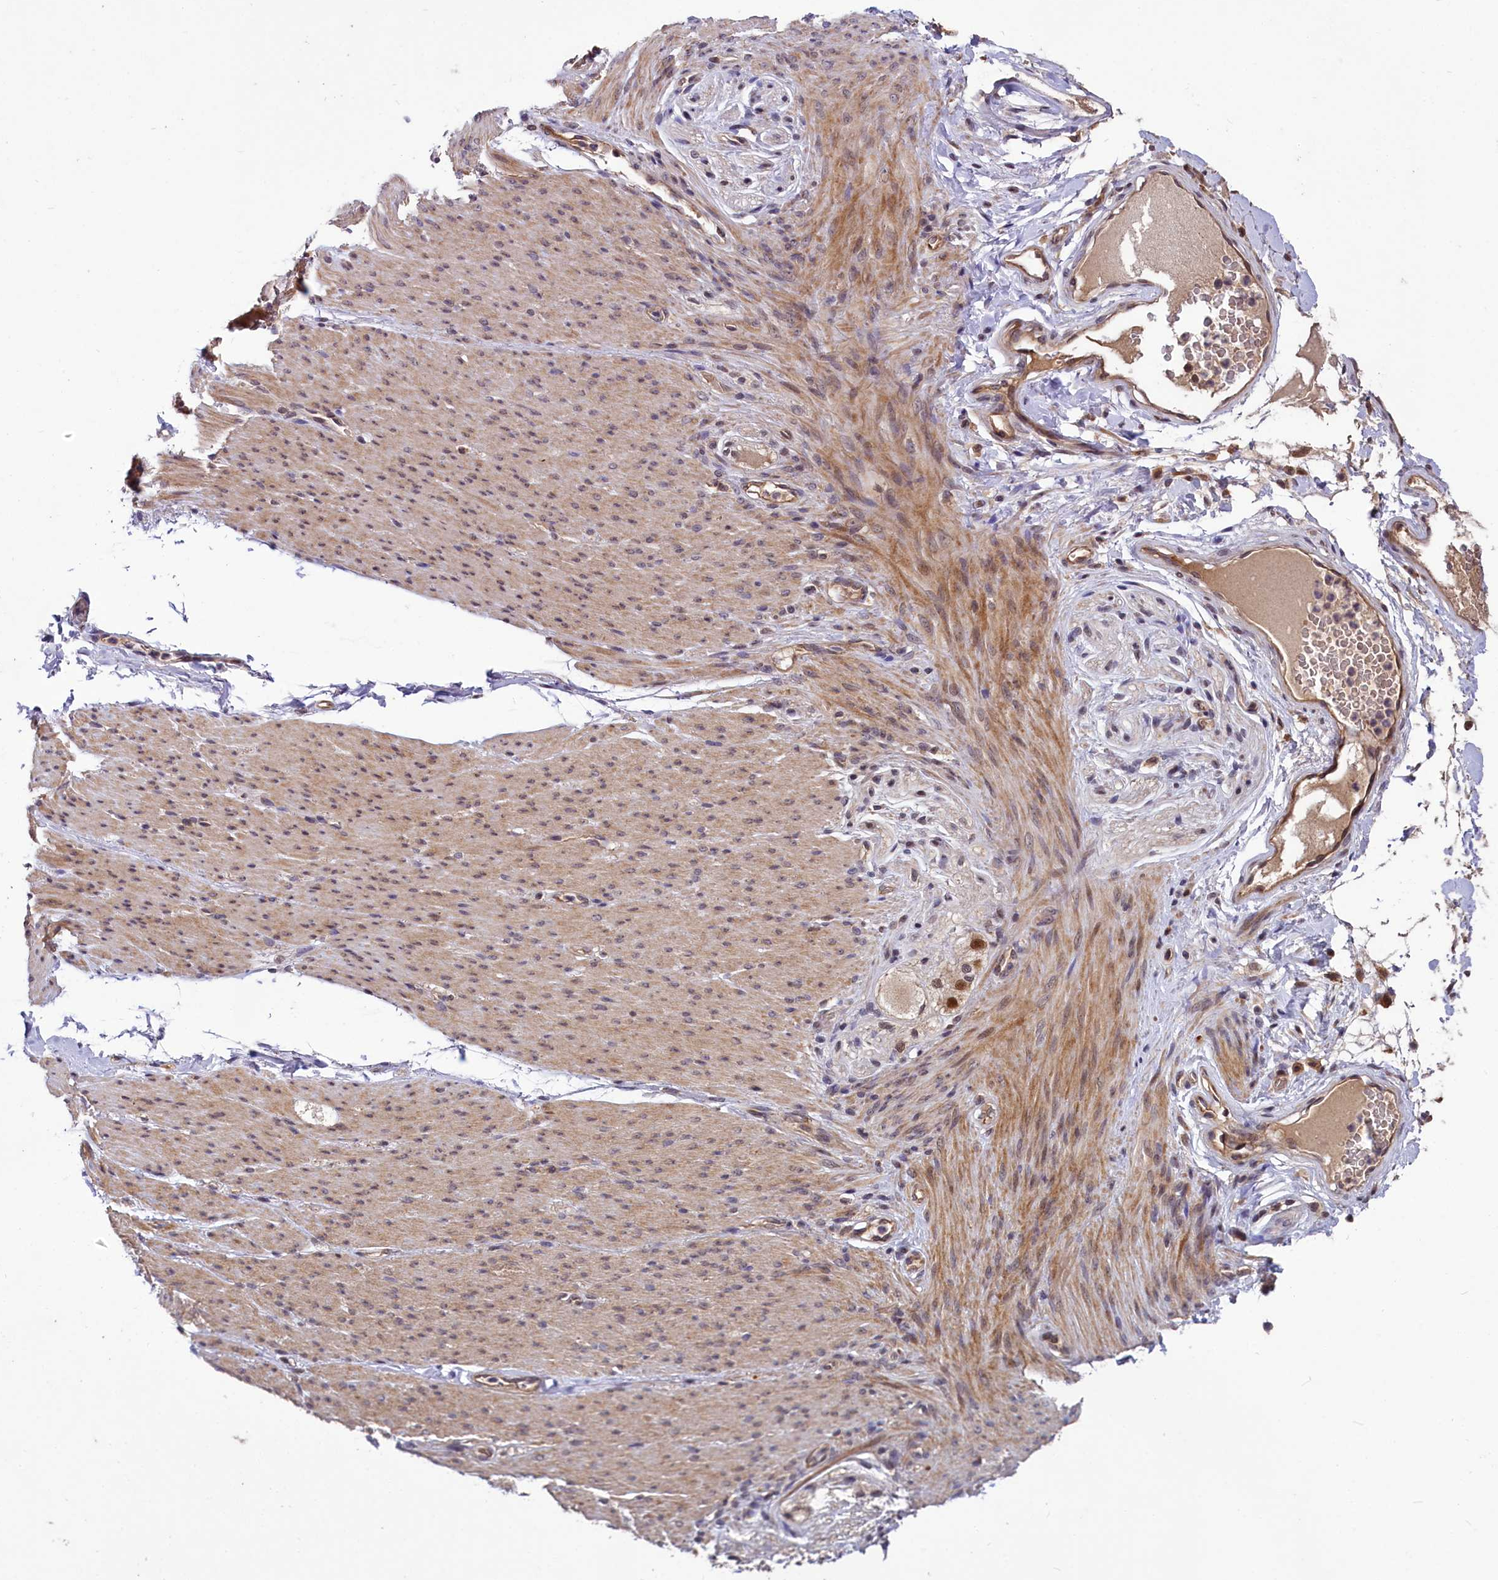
{"staining": {"intensity": "moderate", "quantity": ">75%", "location": "cytoplasmic/membranous,nuclear"}, "tissue": "adipose tissue", "cell_type": "Adipocytes", "image_type": "normal", "snomed": [{"axis": "morphology", "description": "Normal tissue, NOS"}, {"axis": "topography", "description": "Colon"}, {"axis": "topography", "description": "Peripheral nerve tissue"}], "caption": "Adipocytes exhibit medium levels of moderate cytoplasmic/membranous,nuclear staining in approximately >75% of cells in normal human adipose tissue.", "gene": "UBE3A", "patient": {"sex": "female", "age": 61}}